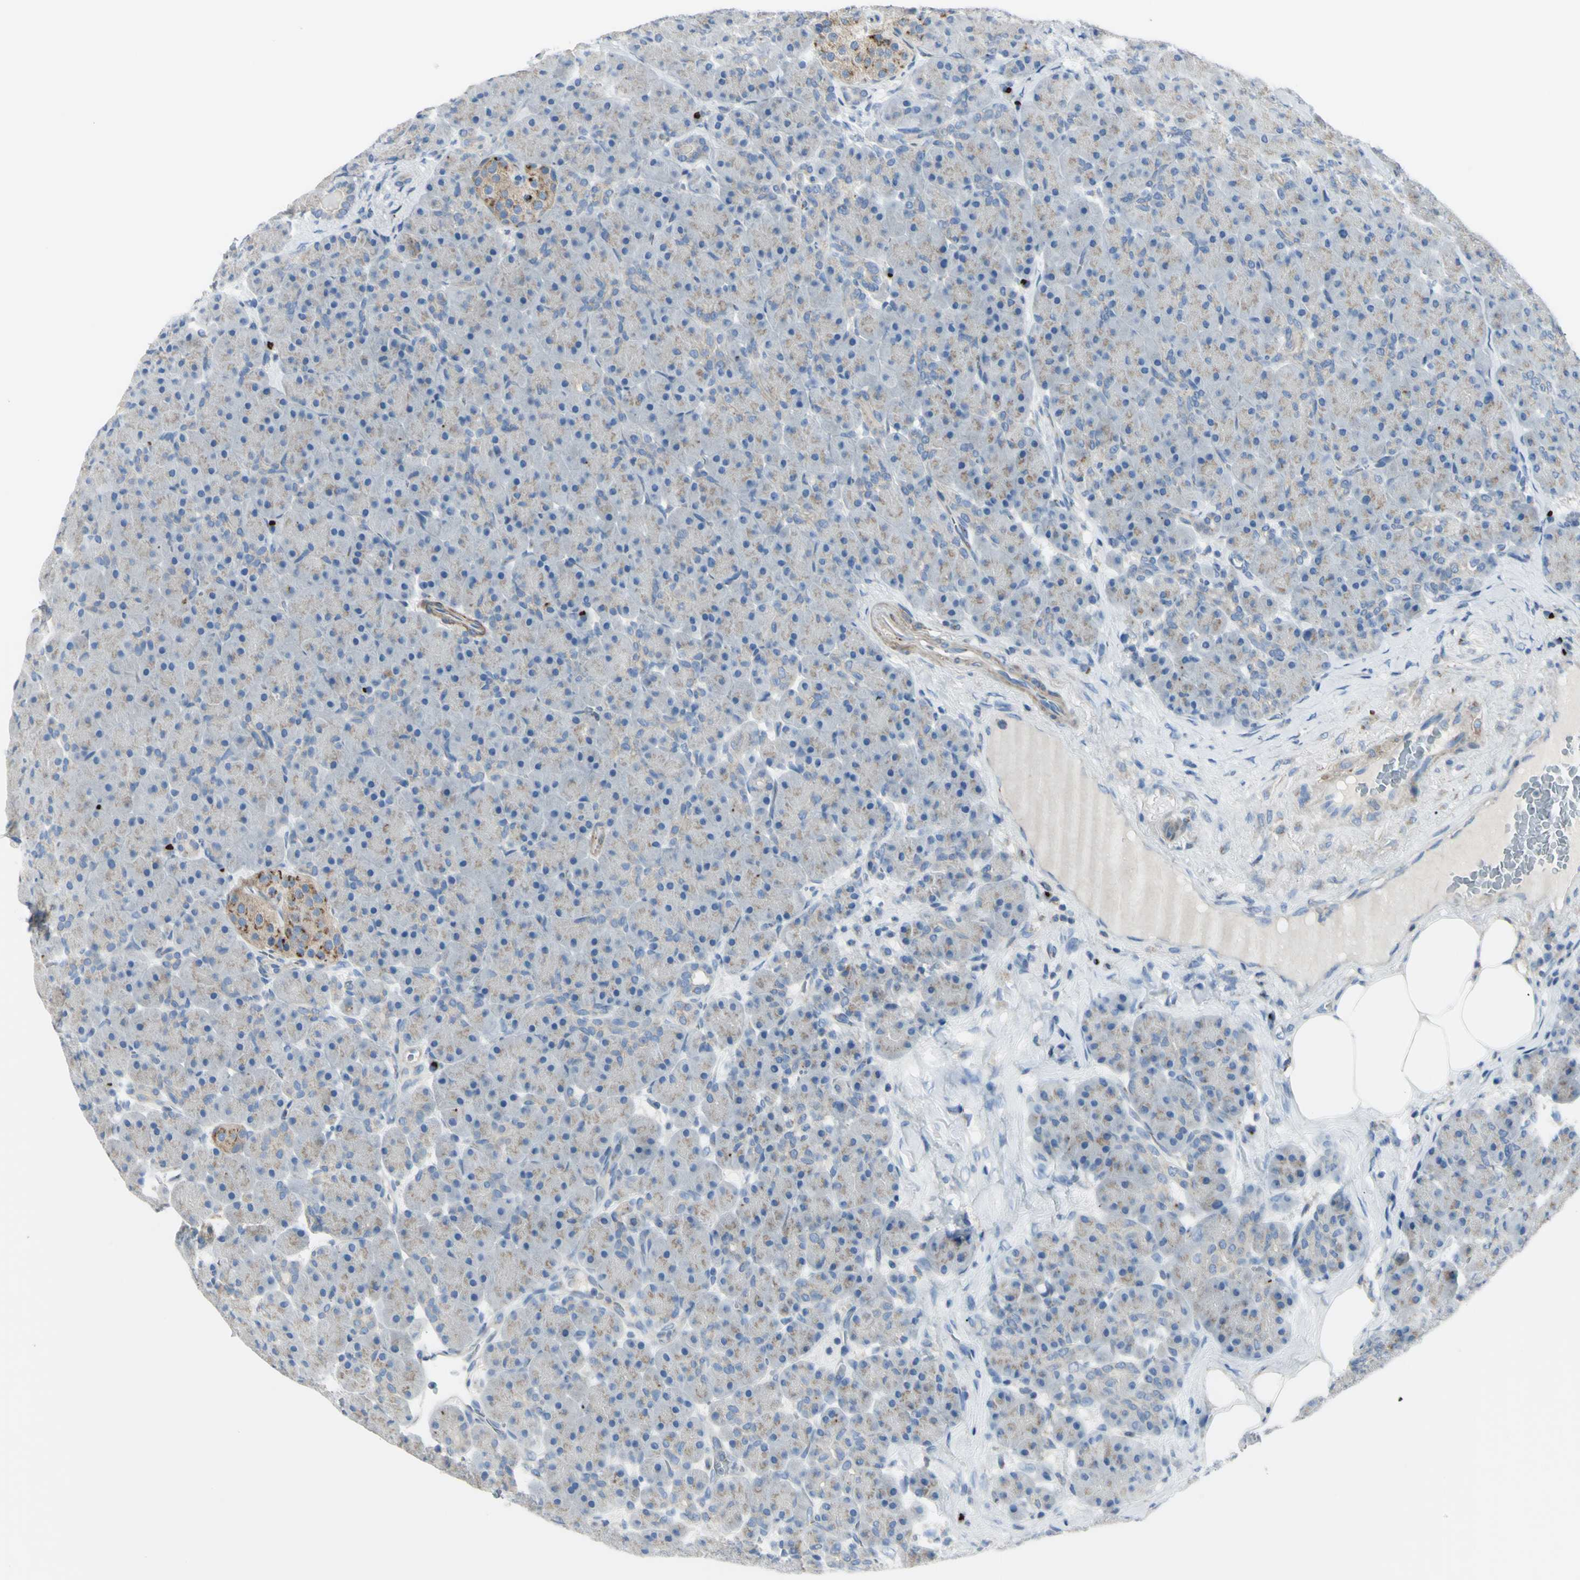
{"staining": {"intensity": "weak", "quantity": "25%-75%", "location": "cytoplasmic/membranous"}, "tissue": "pancreas", "cell_type": "Exocrine glandular cells", "image_type": "normal", "snomed": [{"axis": "morphology", "description": "Normal tissue, NOS"}, {"axis": "topography", "description": "Pancreas"}], "caption": "Immunohistochemical staining of unremarkable pancreas reveals 25%-75% levels of weak cytoplasmic/membranous protein positivity in approximately 25%-75% of exocrine glandular cells.", "gene": "B4GALT3", "patient": {"sex": "male", "age": 66}}